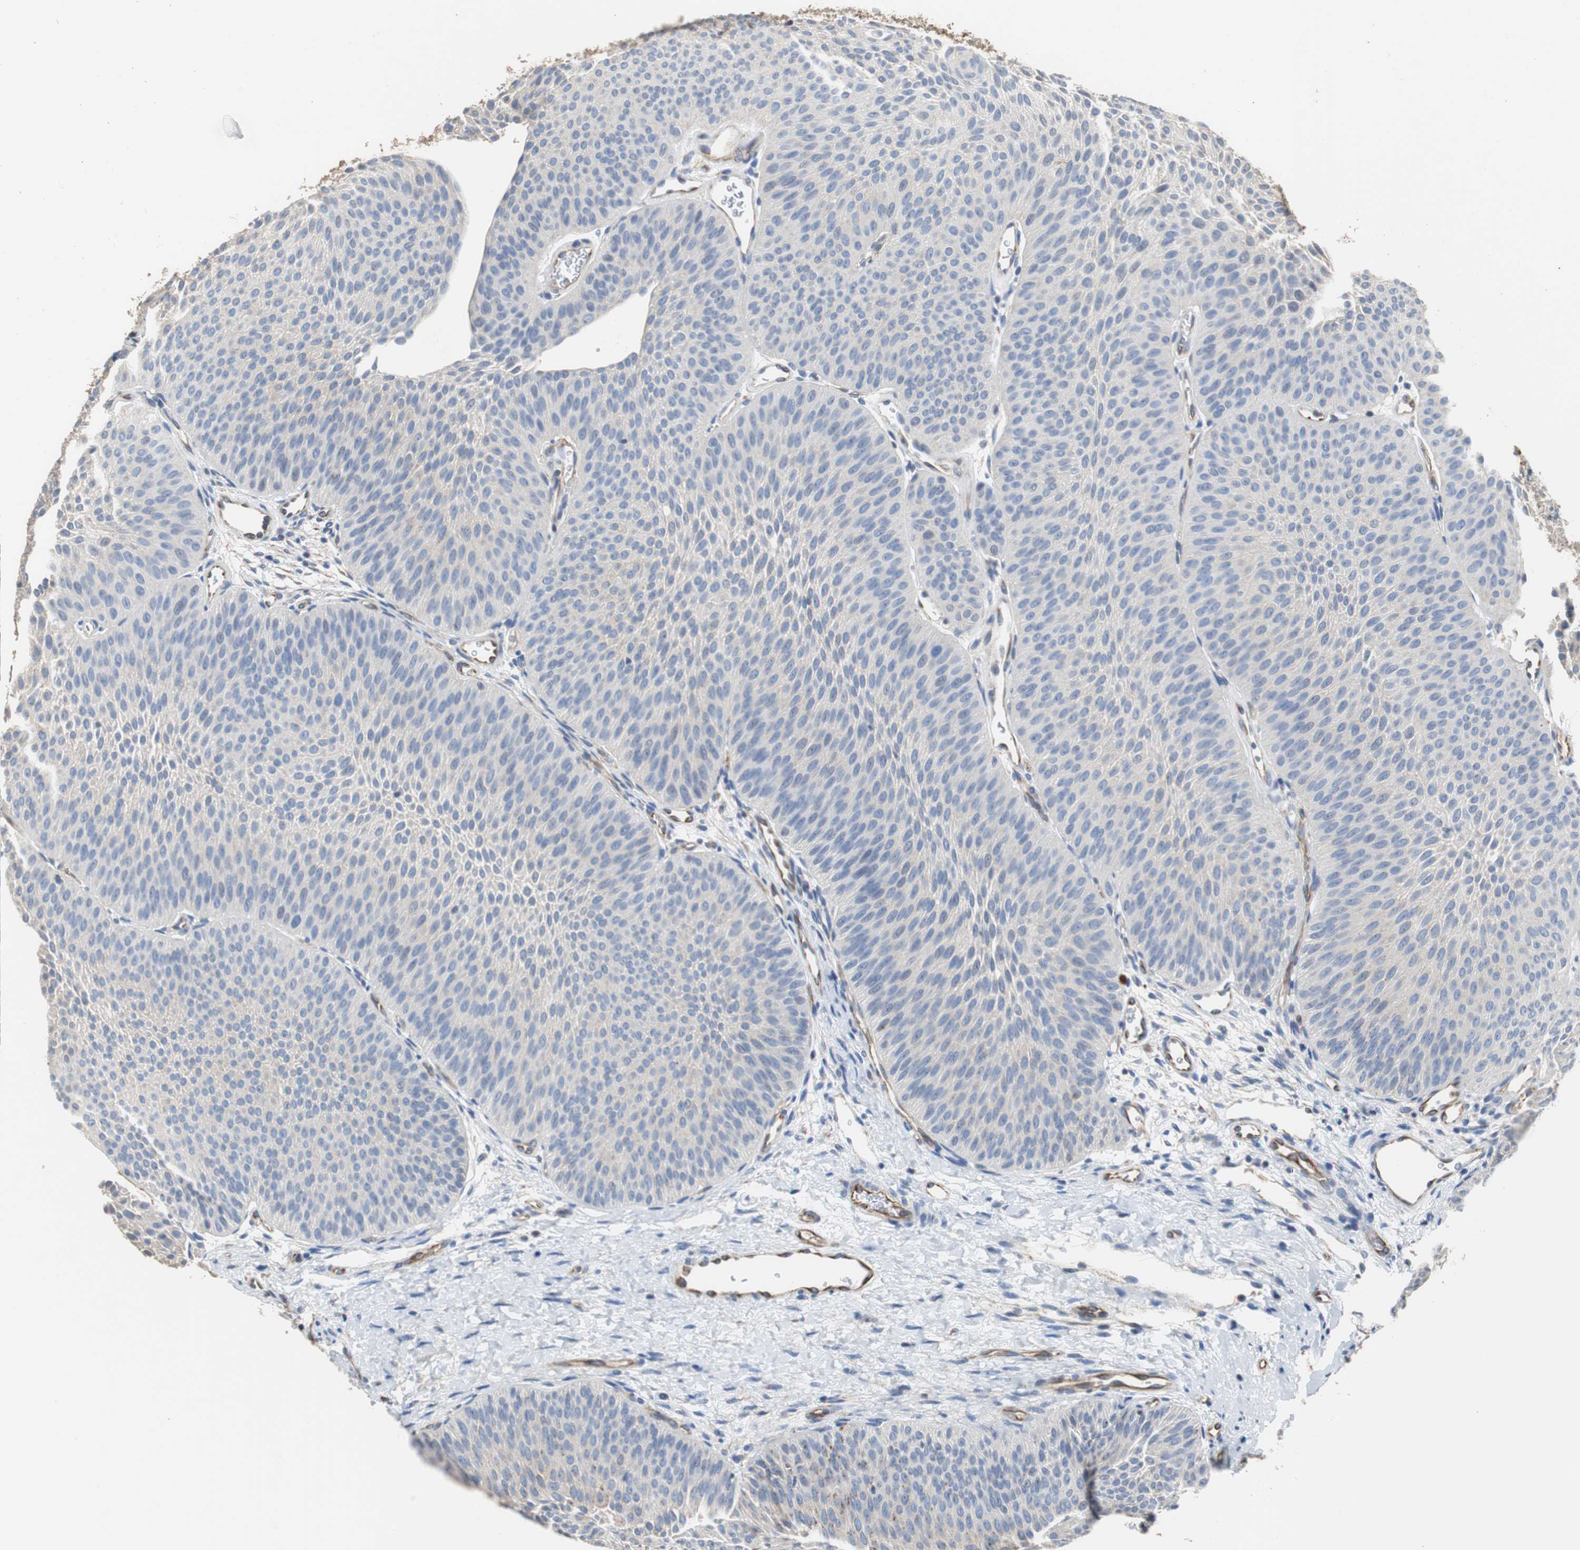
{"staining": {"intensity": "weak", "quantity": "<25%", "location": "cytoplasmic/membranous"}, "tissue": "urothelial cancer", "cell_type": "Tumor cells", "image_type": "cancer", "snomed": [{"axis": "morphology", "description": "Urothelial carcinoma, Low grade"}, {"axis": "topography", "description": "Urinary bladder"}], "caption": "A photomicrograph of human low-grade urothelial carcinoma is negative for staining in tumor cells.", "gene": "PCK1", "patient": {"sex": "female", "age": 60}}